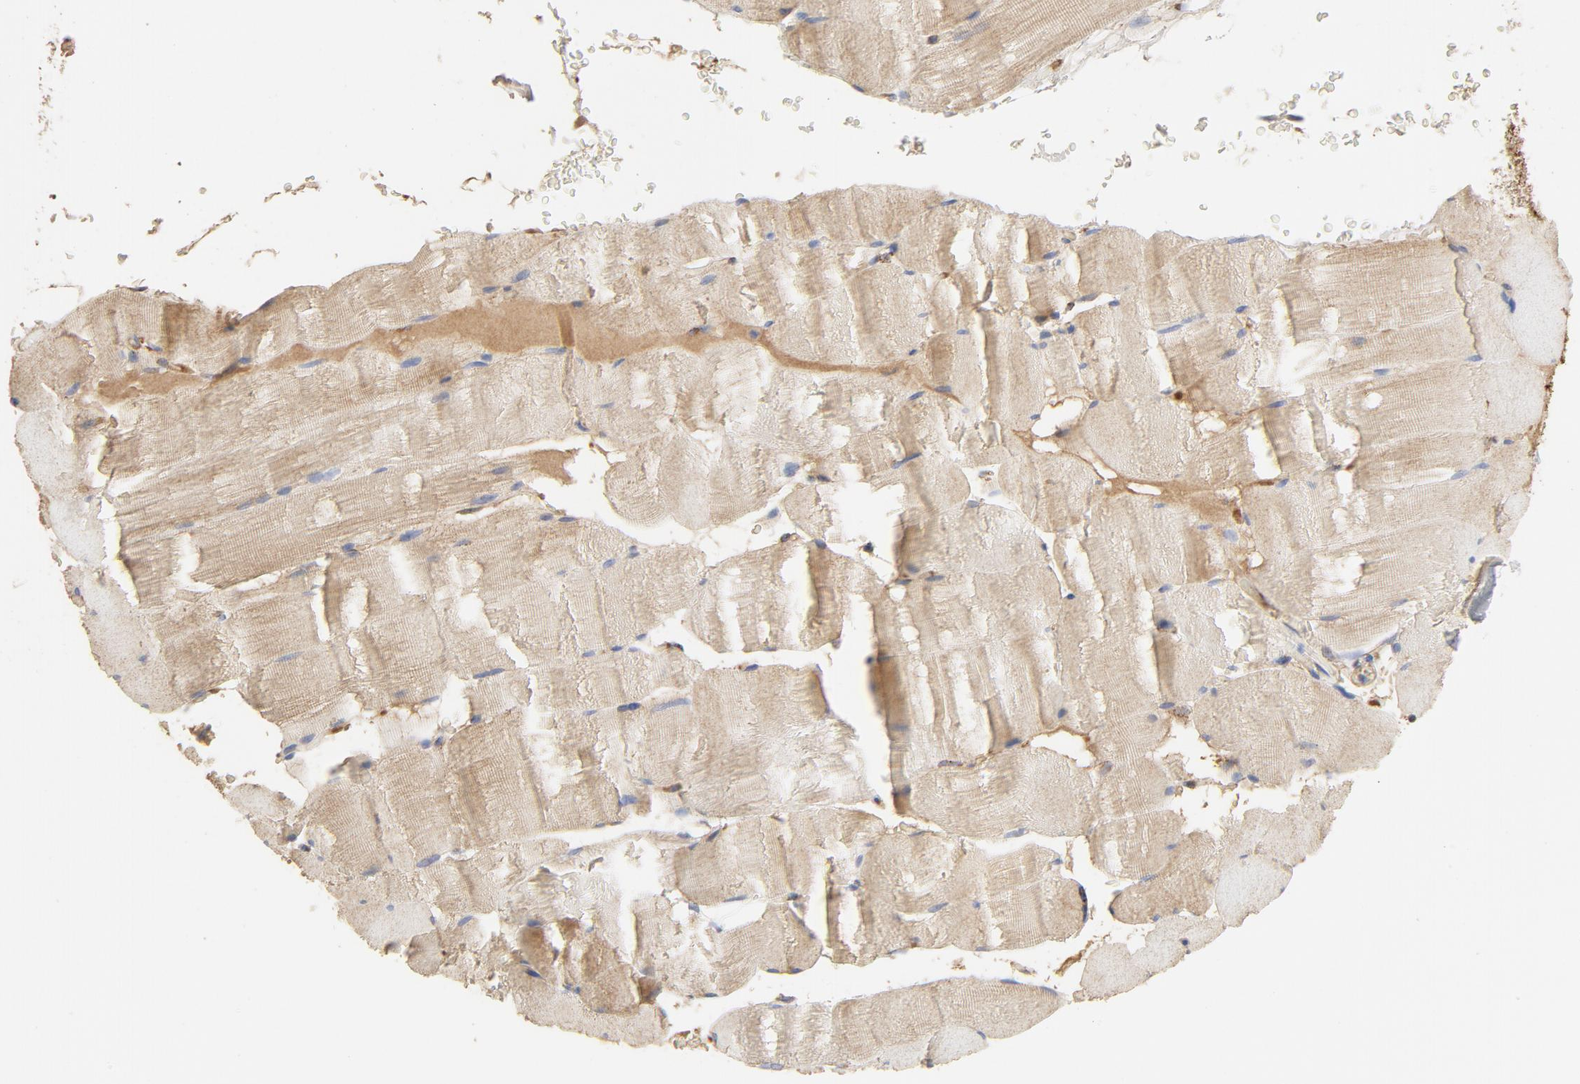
{"staining": {"intensity": "moderate", "quantity": "25%-75%", "location": "cytoplasmic/membranous"}, "tissue": "skeletal muscle", "cell_type": "Myocytes", "image_type": "normal", "snomed": [{"axis": "morphology", "description": "Normal tissue, NOS"}, {"axis": "topography", "description": "Skeletal muscle"}], "caption": "Myocytes display medium levels of moderate cytoplasmic/membranous positivity in approximately 25%-75% of cells in unremarkable human skeletal muscle.", "gene": "PCNX4", "patient": {"sex": "male", "age": 62}}